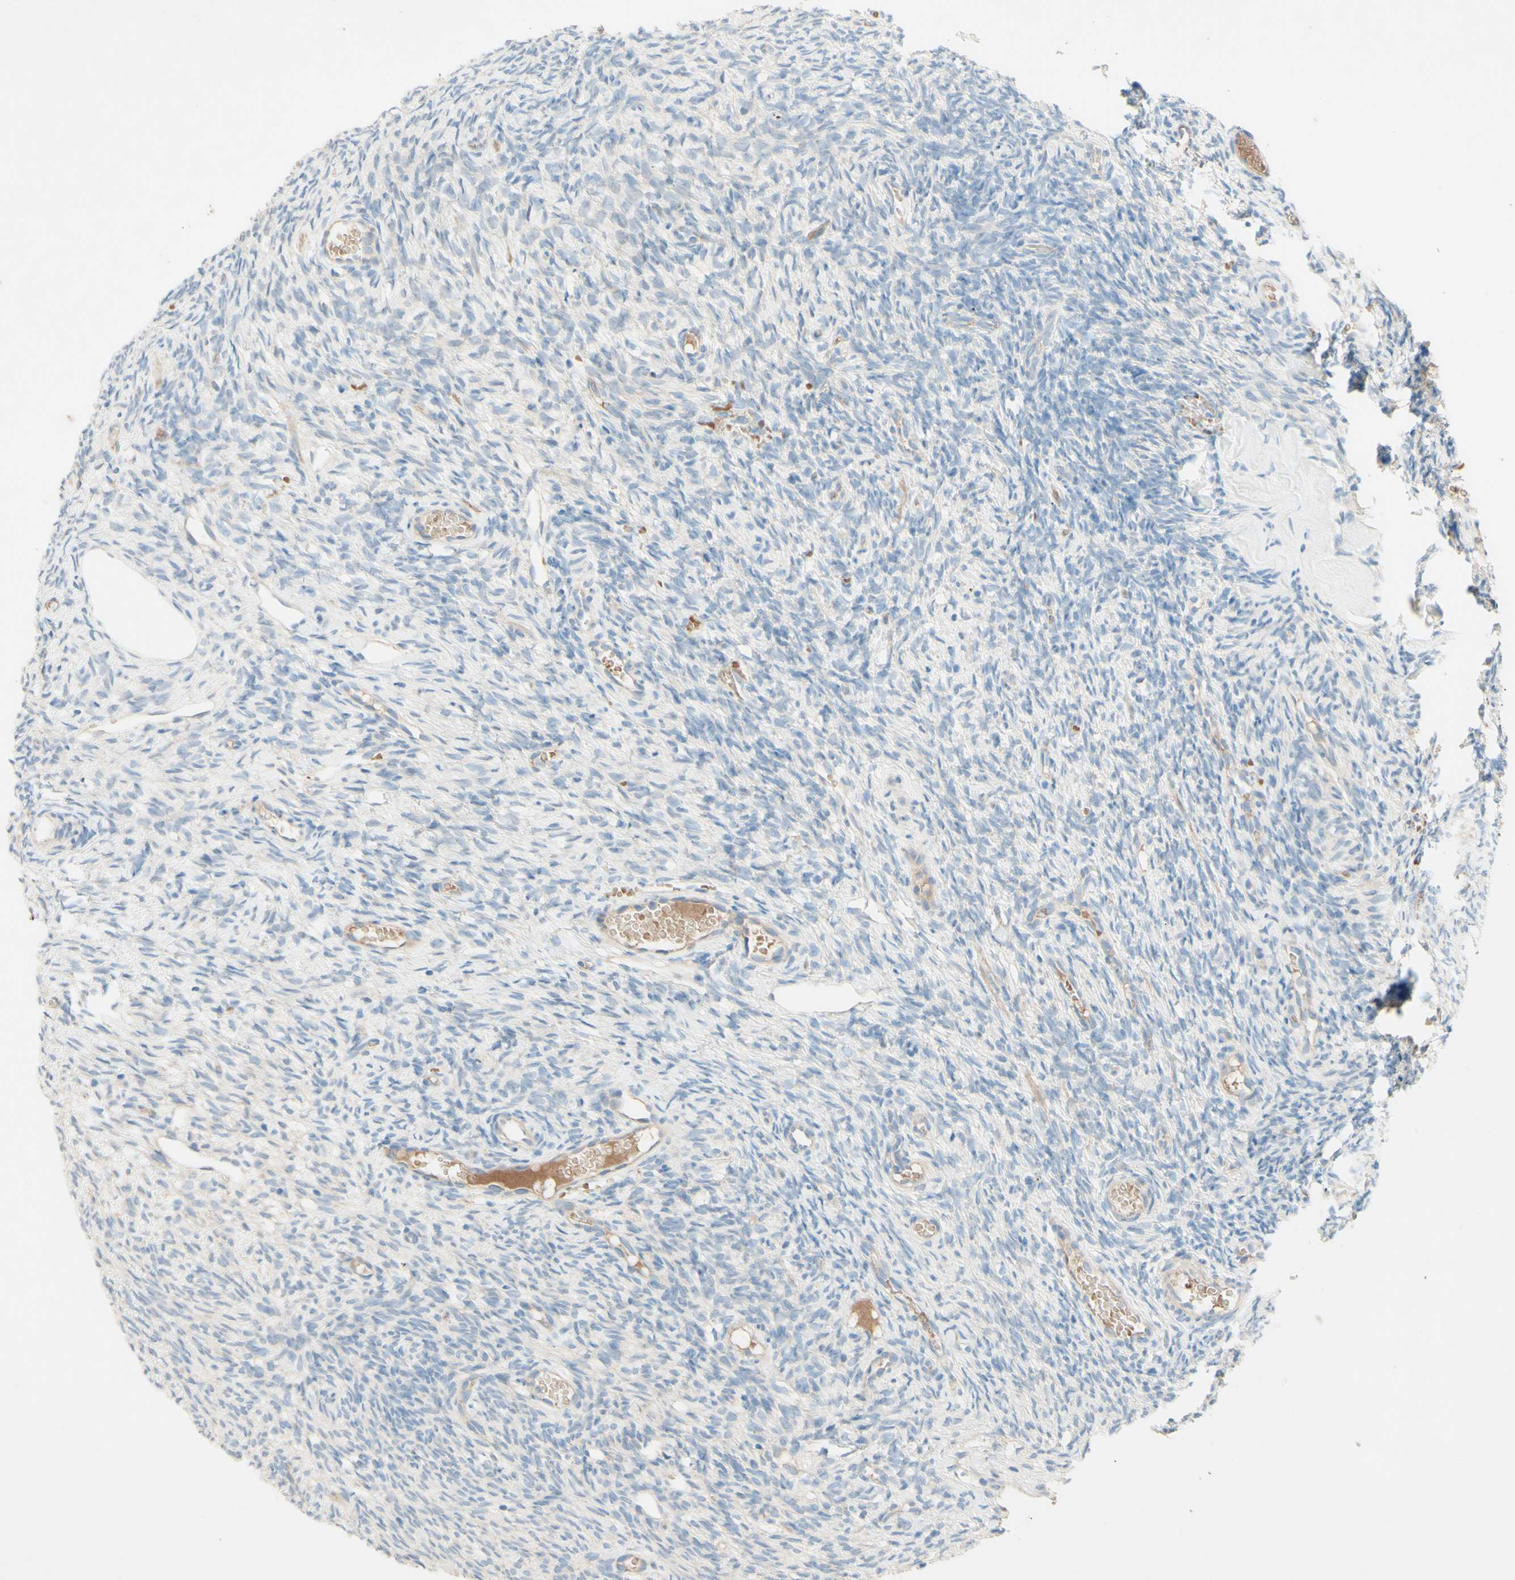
{"staining": {"intensity": "moderate", "quantity": ">75%", "location": "cytoplasmic/membranous"}, "tissue": "ovary", "cell_type": "Follicle cells", "image_type": "normal", "snomed": [{"axis": "morphology", "description": "Normal tissue, NOS"}, {"axis": "topography", "description": "Ovary"}], "caption": "Protein analysis of normal ovary shows moderate cytoplasmic/membranous positivity in about >75% of follicle cells. The protein of interest is stained brown, and the nuclei are stained in blue (DAB (3,3'-diaminobenzidine) IHC with brightfield microscopy, high magnification).", "gene": "IL2", "patient": {"sex": "female", "age": 35}}